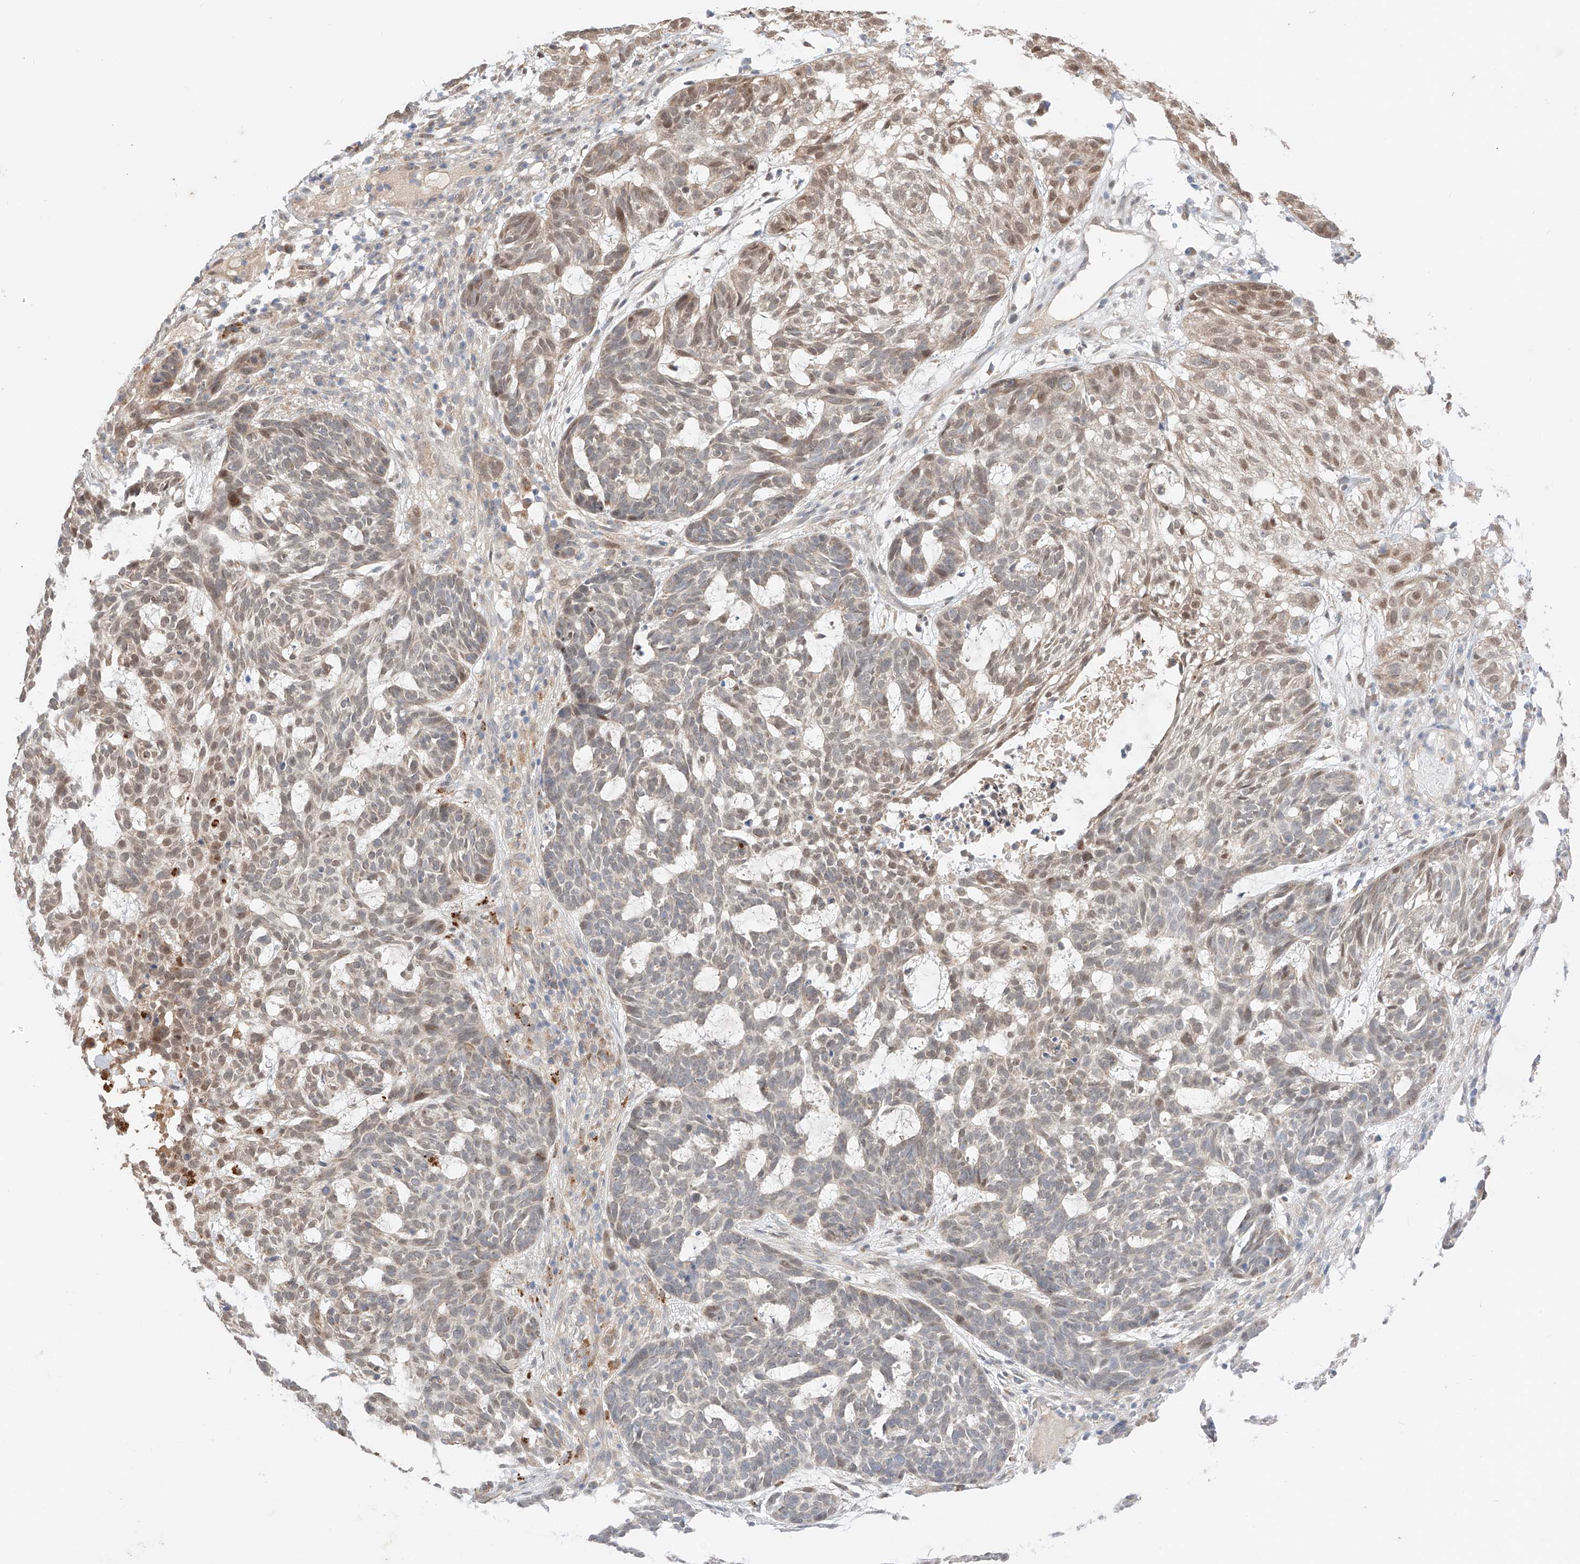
{"staining": {"intensity": "weak", "quantity": "<25%", "location": "nuclear"}, "tissue": "skin cancer", "cell_type": "Tumor cells", "image_type": "cancer", "snomed": [{"axis": "morphology", "description": "Basal cell carcinoma"}, {"axis": "topography", "description": "Skin"}], "caption": "Immunohistochemical staining of skin basal cell carcinoma shows no significant expression in tumor cells.", "gene": "GCNT1", "patient": {"sex": "male", "age": 85}}